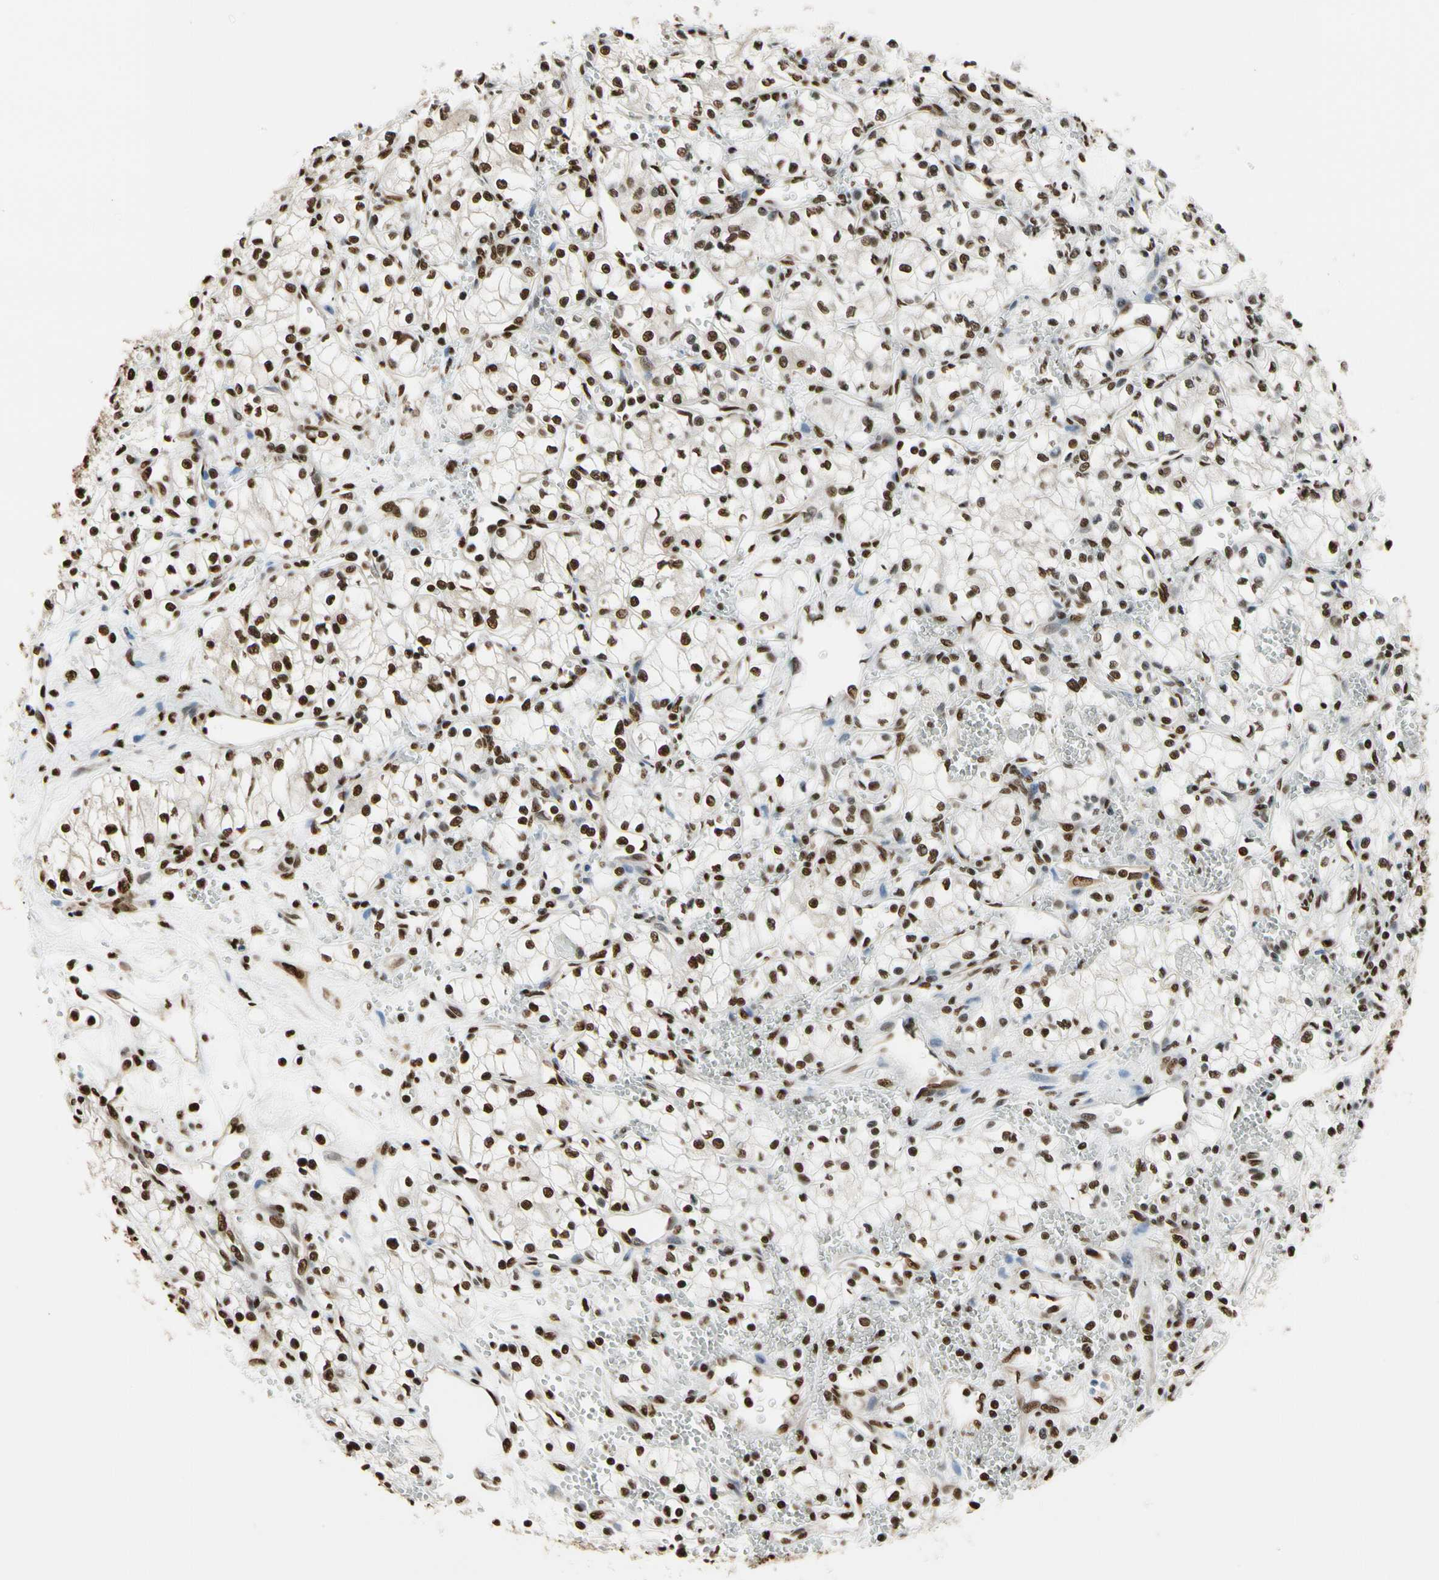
{"staining": {"intensity": "strong", "quantity": "25%-75%", "location": "nuclear"}, "tissue": "renal cancer", "cell_type": "Tumor cells", "image_type": "cancer", "snomed": [{"axis": "morphology", "description": "Normal tissue, NOS"}, {"axis": "morphology", "description": "Adenocarcinoma, NOS"}, {"axis": "topography", "description": "Kidney"}], "caption": "Brown immunohistochemical staining in human renal adenocarcinoma reveals strong nuclear staining in approximately 25%-75% of tumor cells.", "gene": "HNRNPK", "patient": {"sex": "male", "age": 59}}